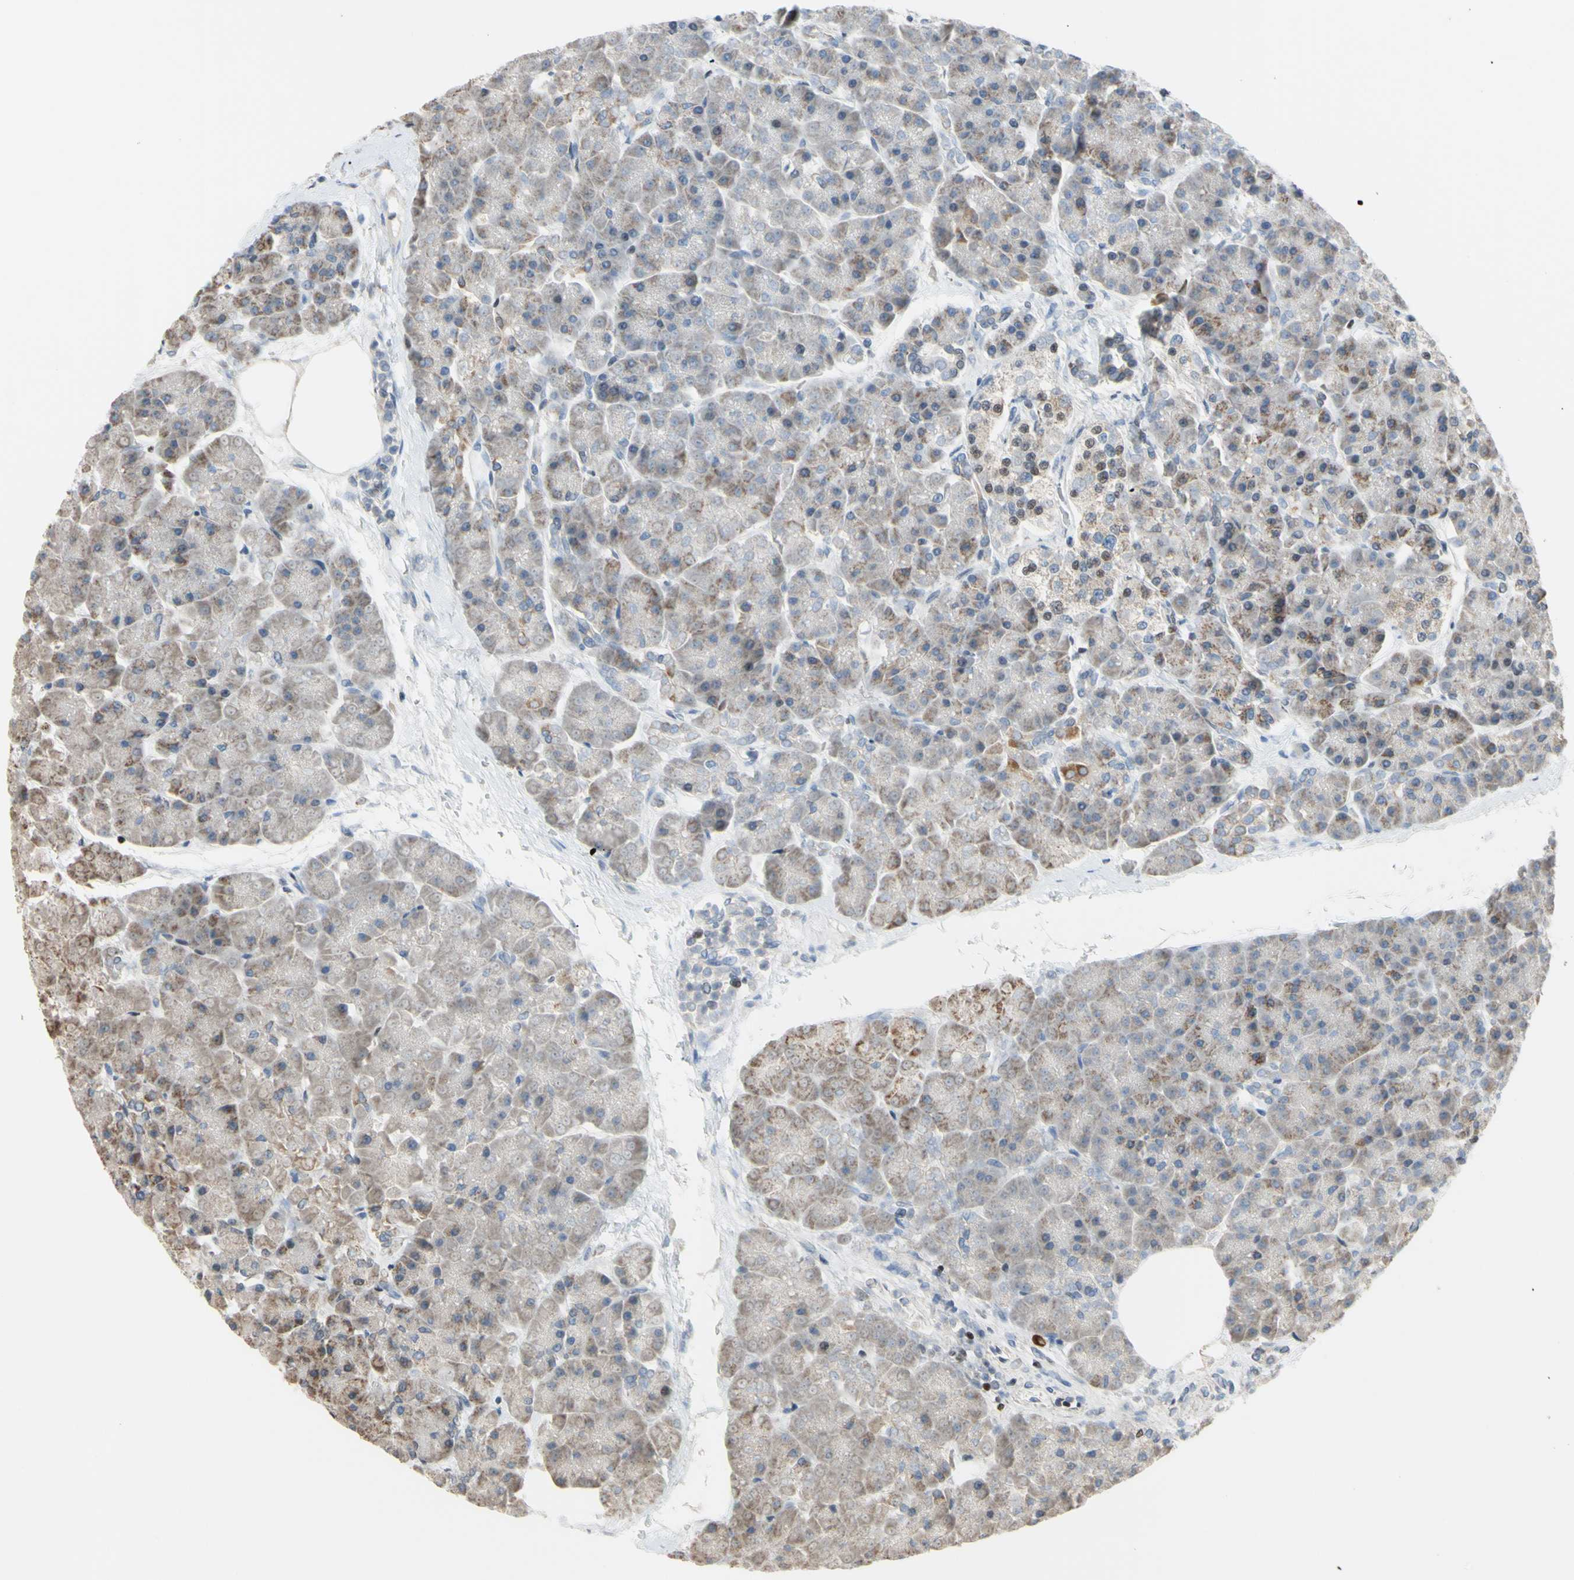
{"staining": {"intensity": "weak", "quantity": "25%-75%", "location": "cytoplasmic/membranous"}, "tissue": "pancreas", "cell_type": "Exocrine glandular cells", "image_type": "normal", "snomed": [{"axis": "morphology", "description": "Normal tissue, NOS"}, {"axis": "topography", "description": "Pancreas"}], "caption": "A histopathology image of pancreas stained for a protein displays weak cytoplasmic/membranous brown staining in exocrine glandular cells. (DAB = brown stain, brightfield microscopy at high magnification).", "gene": "SP4", "patient": {"sex": "female", "age": 70}}